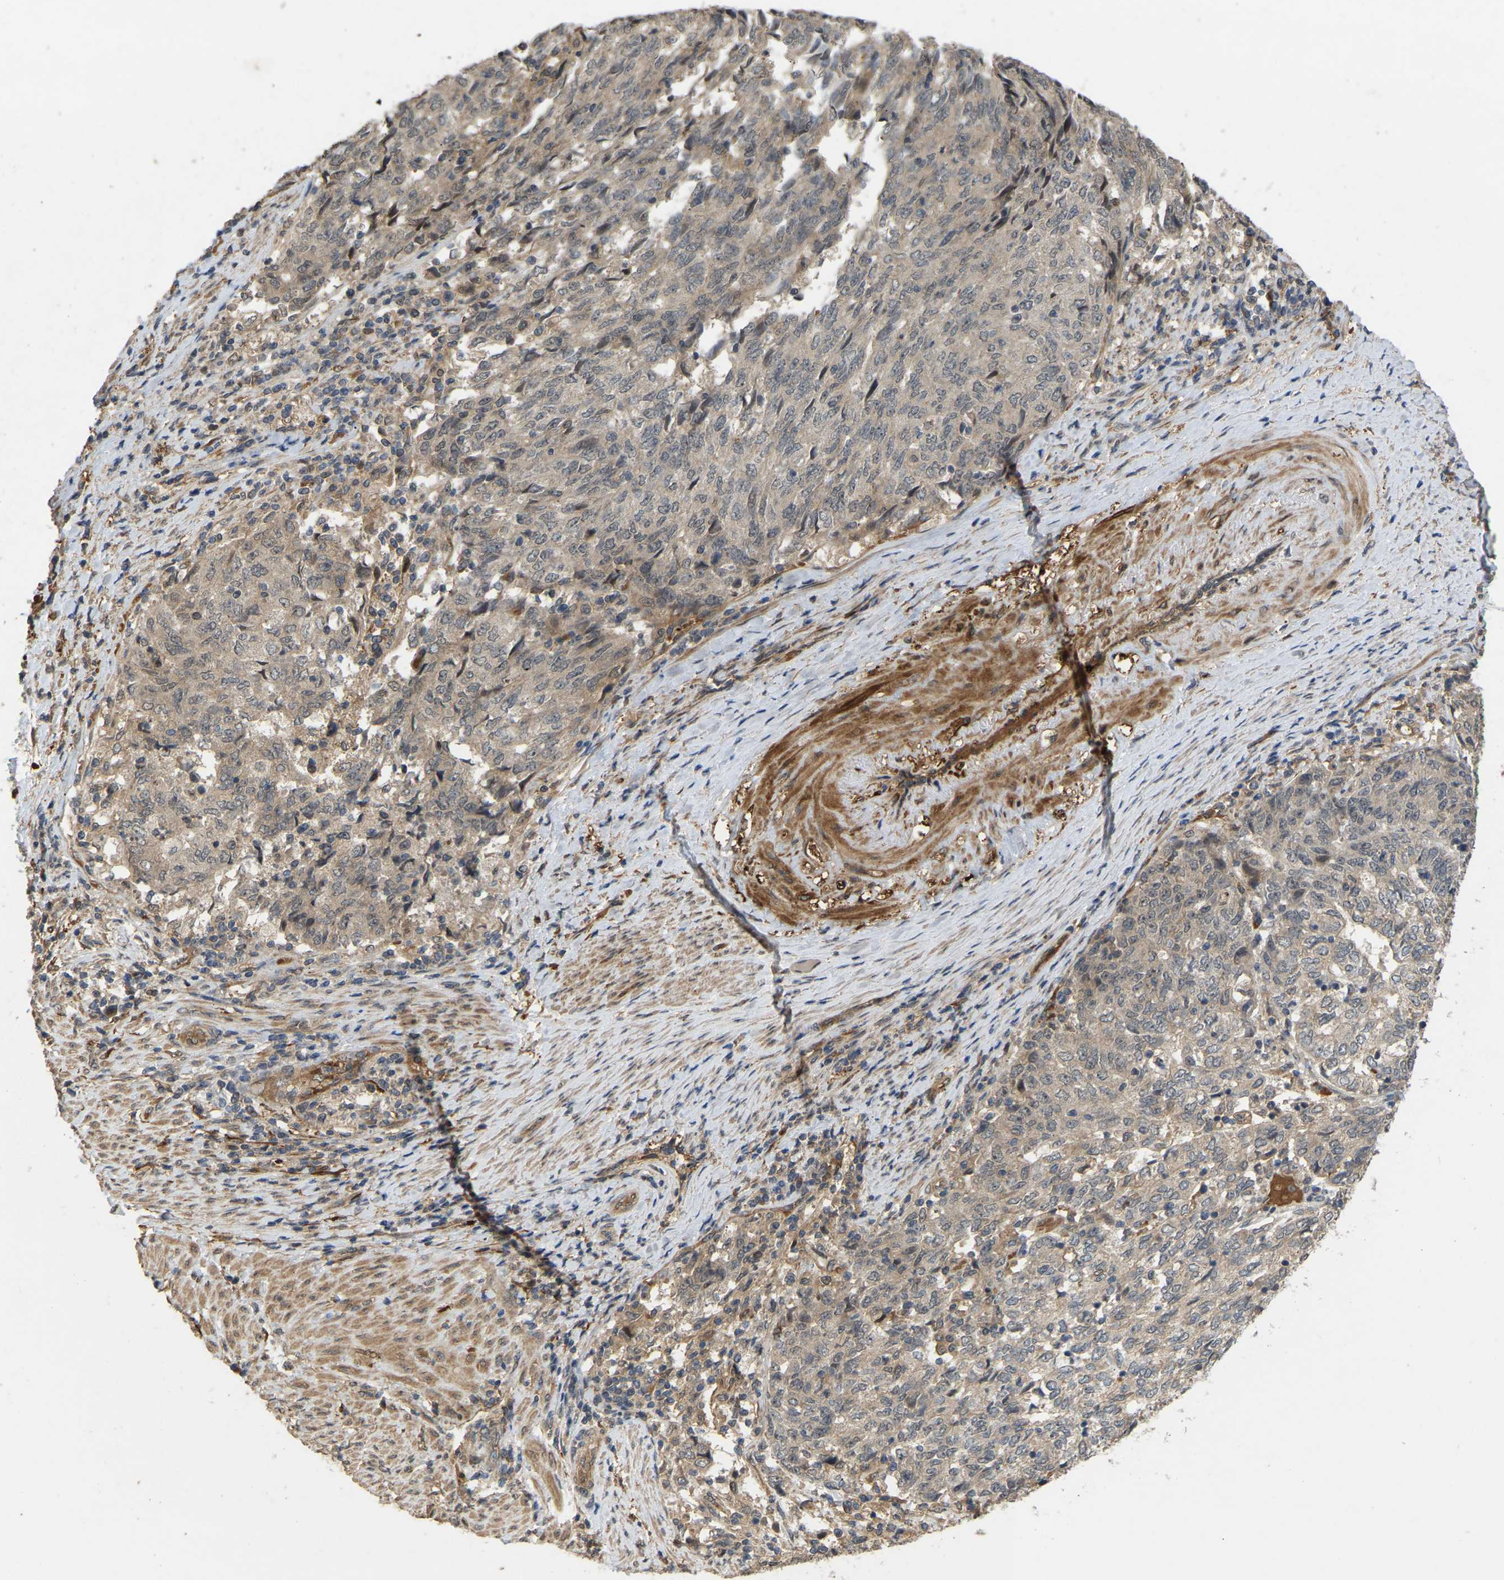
{"staining": {"intensity": "weak", "quantity": "<25%", "location": "cytoplasmic/membranous"}, "tissue": "endometrial cancer", "cell_type": "Tumor cells", "image_type": "cancer", "snomed": [{"axis": "morphology", "description": "Adenocarcinoma, NOS"}, {"axis": "topography", "description": "Endometrium"}], "caption": "DAB (3,3'-diaminobenzidine) immunohistochemical staining of human endometrial cancer (adenocarcinoma) reveals no significant staining in tumor cells.", "gene": "LIMK2", "patient": {"sex": "female", "age": 80}}